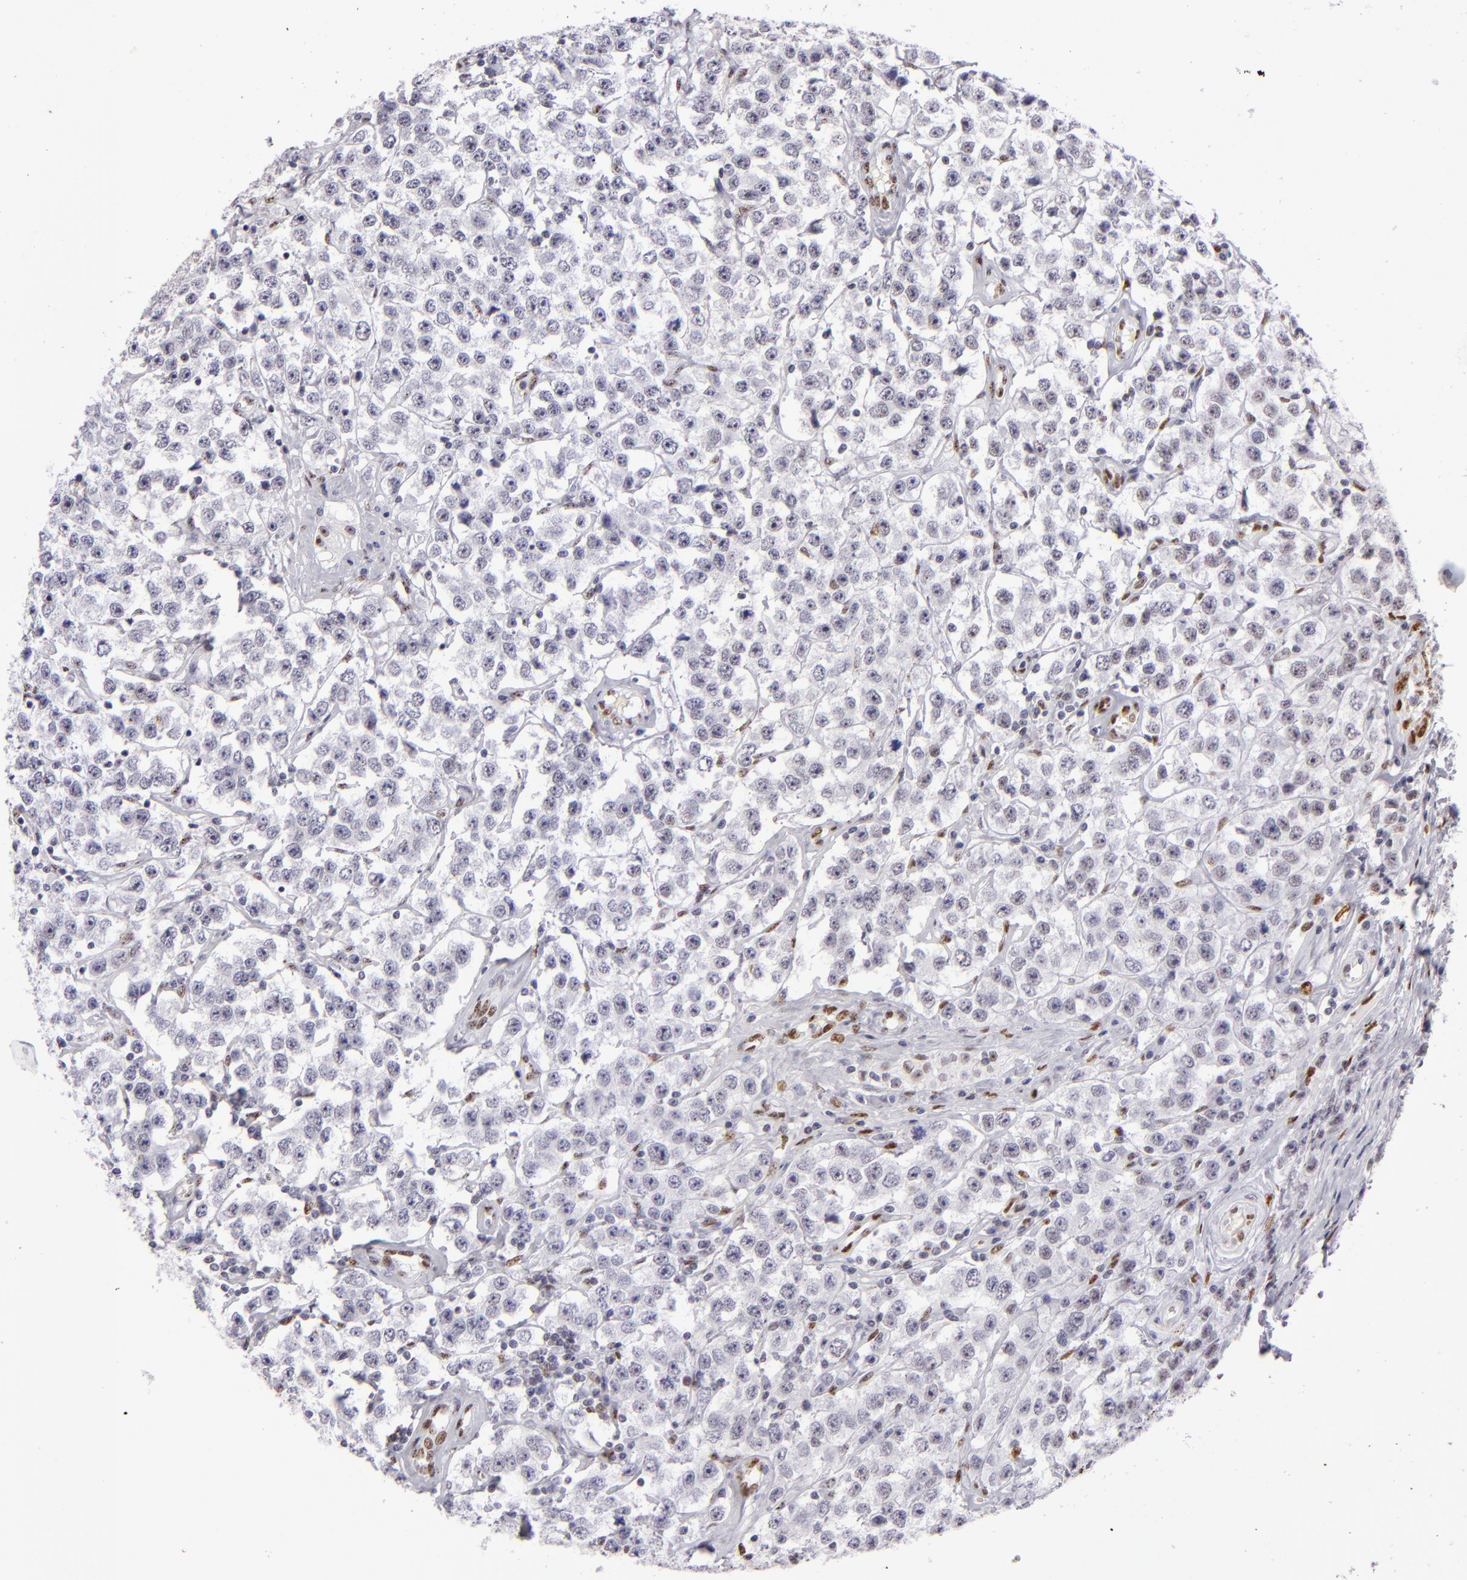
{"staining": {"intensity": "negative", "quantity": "none", "location": "none"}, "tissue": "testis cancer", "cell_type": "Tumor cells", "image_type": "cancer", "snomed": [{"axis": "morphology", "description": "Seminoma, NOS"}, {"axis": "topography", "description": "Testis"}], "caption": "A high-resolution image shows IHC staining of seminoma (testis), which displays no significant expression in tumor cells.", "gene": "TOP3A", "patient": {"sex": "male", "age": 52}}